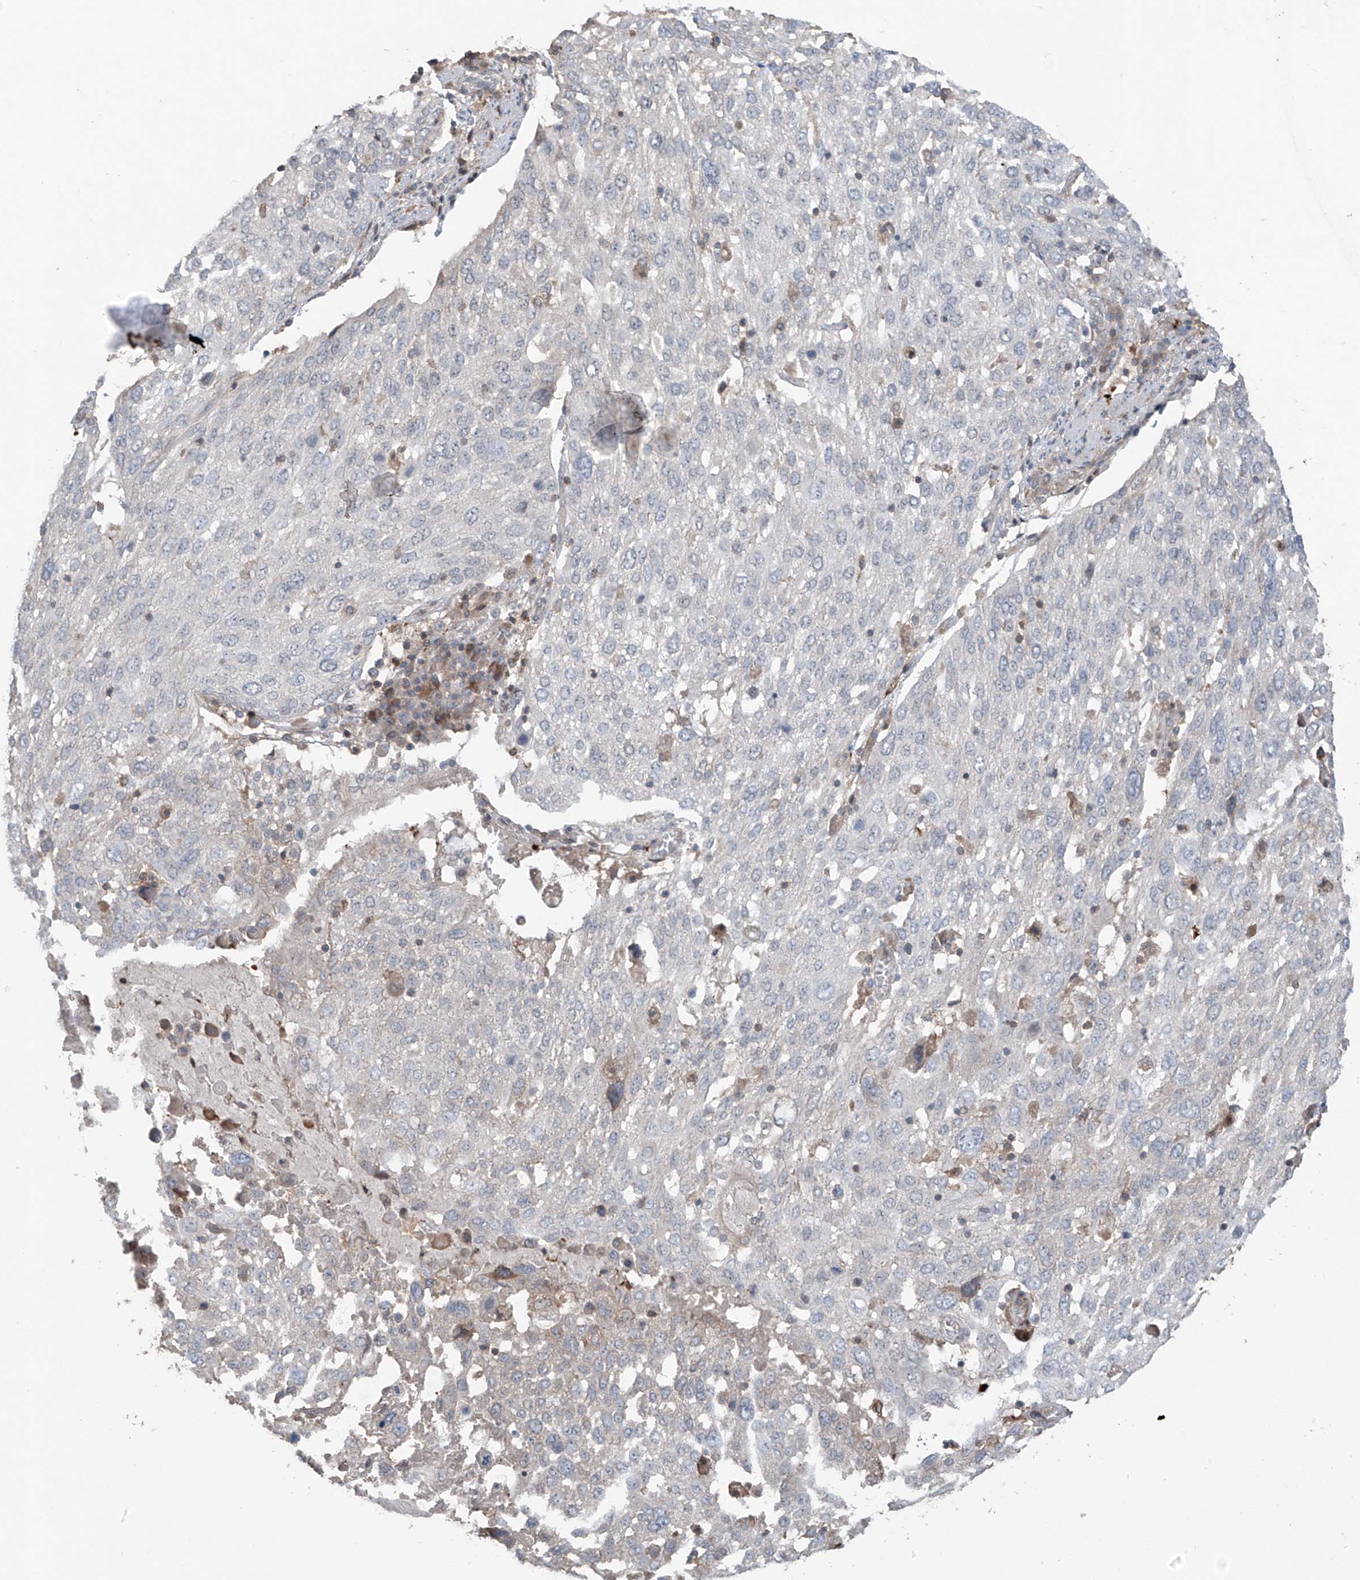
{"staining": {"intensity": "negative", "quantity": "none", "location": "none"}, "tissue": "lung cancer", "cell_type": "Tumor cells", "image_type": "cancer", "snomed": [{"axis": "morphology", "description": "Squamous cell carcinoma, NOS"}, {"axis": "topography", "description": "Lung"}], "caption": "This photomicrograph is of squamous cell carcinoma (lung) stained with IHC to label a protein in brown with the nuclei are counter-stained blue. There is no positivity in tumor cells.", "gene": "SAMD3", "patient": {"sex": "male", "age": 65}}